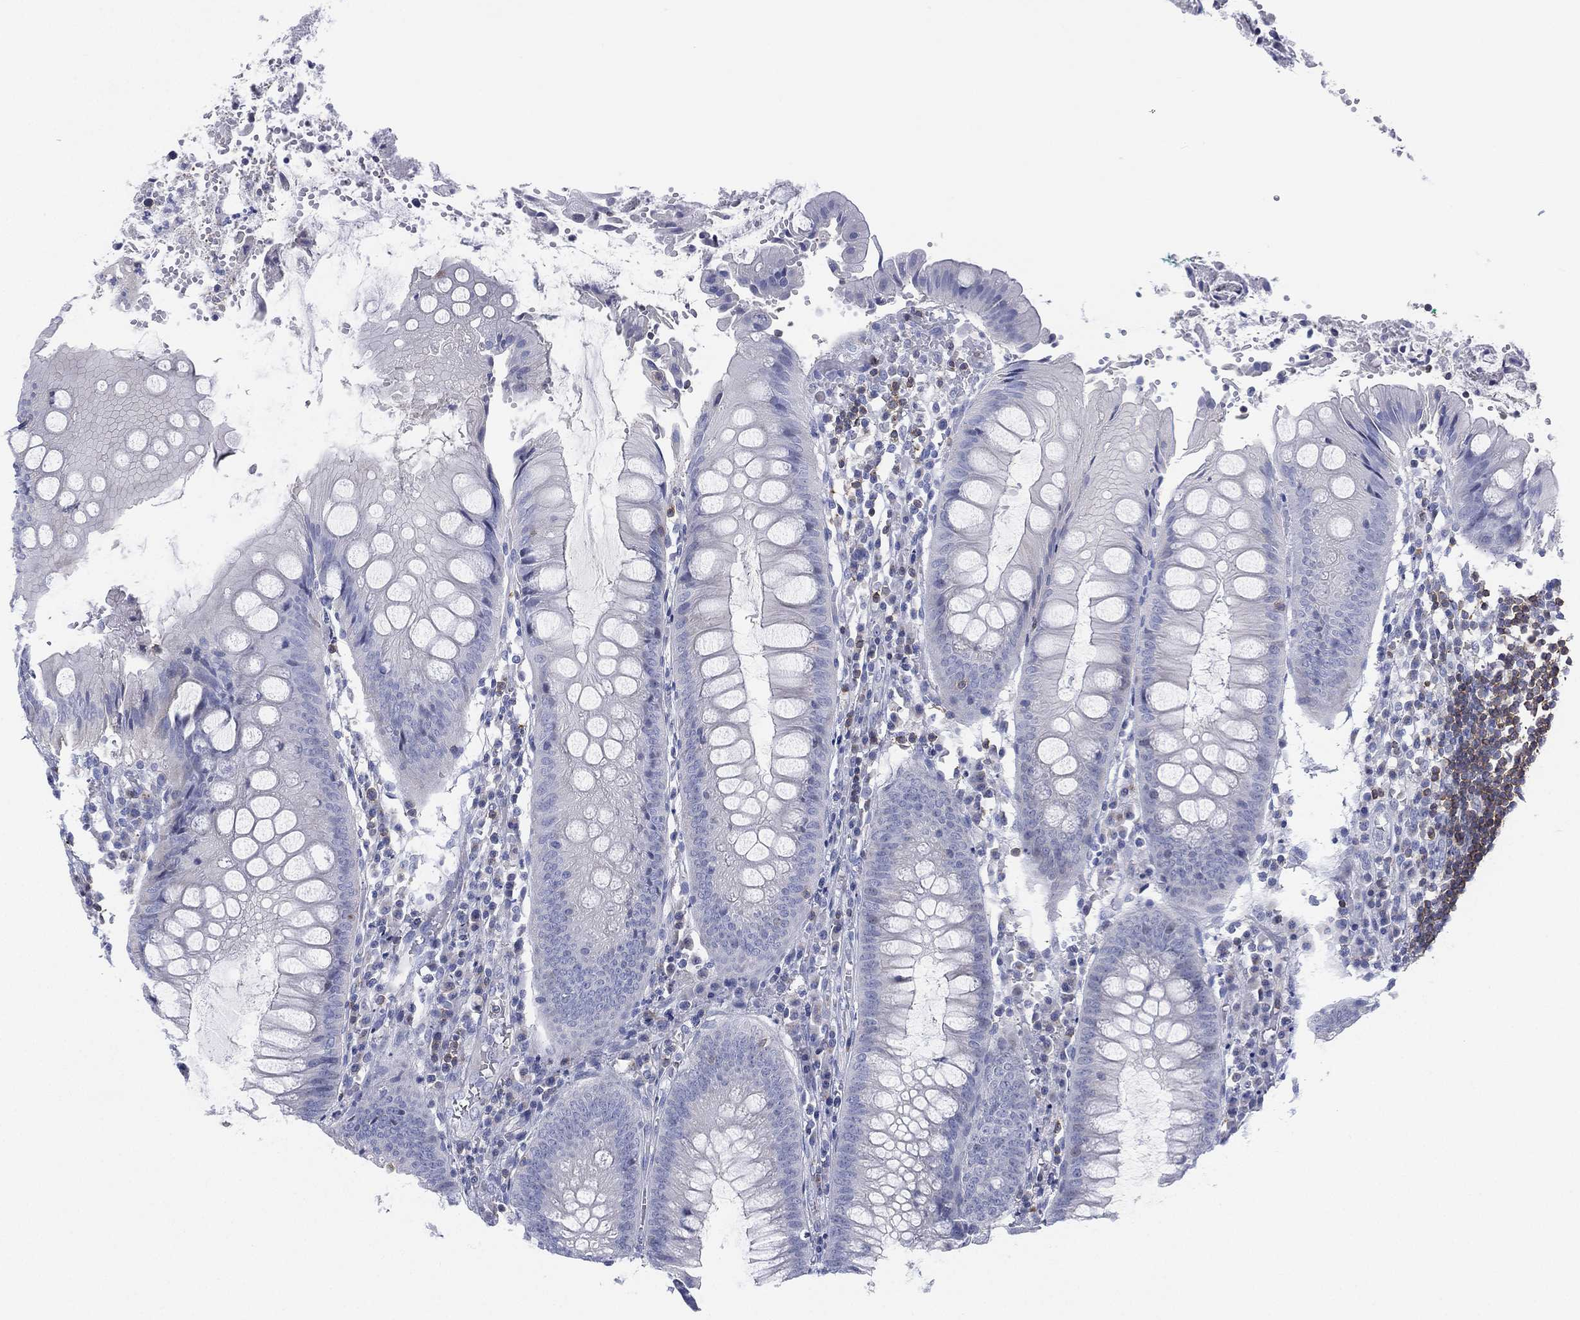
{"staining": {"intensity": "negative", "quantity": "none", "location": "none"}, "tissue": "appendix", "cell_type": "Glandular cells", "image_type": "normal", "snomed": [{"axis": "morphology", "description": "Normal tissue, NOS"}, {"axis": "morphology", "description": "Inflammation, NOS"}, {"axis": "topography", "description": "Appendix"}], "caption": "IHC histopathology image of unremarkable appendix: human appendix stained with DAB (3,3'-diaminobenzidine) reveals no significant protein expression in glandular cells. (DAB IHC with hematoxylin counter stain).", "gene": "SEPTIN1", "patient": {"sex": "male", "age": 16}}